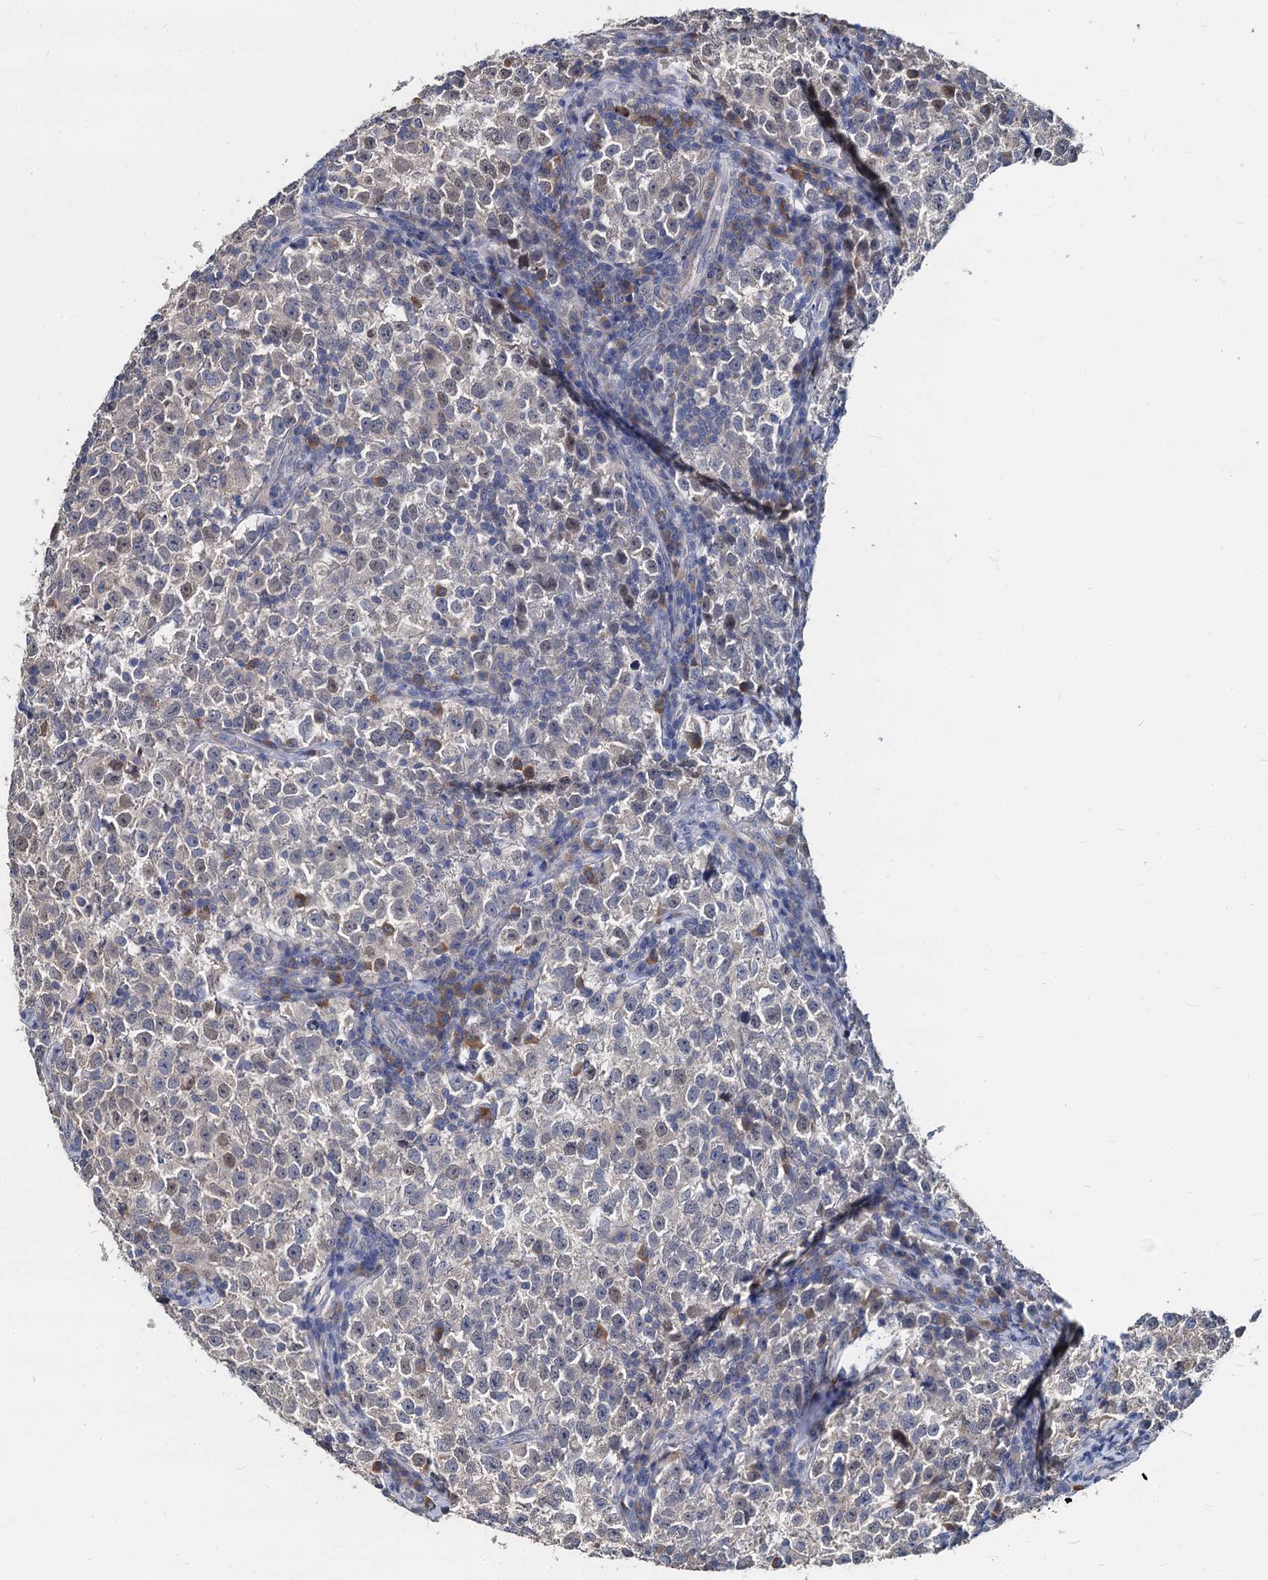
{"staining": {"intensity": "negative", "quantity": "none", "location": "none"}, "tissue": "testis cancer", "cell_type": "Tumor cells", "image_type": "cancer", "snomed": [{"axis": "morphology", "description": "Normal tissue, NOS"}, {"axis": "morphology", "description": "Seminoma, NOS"}, {"axis": "topography", "description": "Testis"}], "caption": "Testis cancer (seminoma) stained for a protein using immunohistochemistry (IHC) displays no expression tumor cells.", "gene": "CCDC184", "patient": {"sex": "male", "age": 43}}